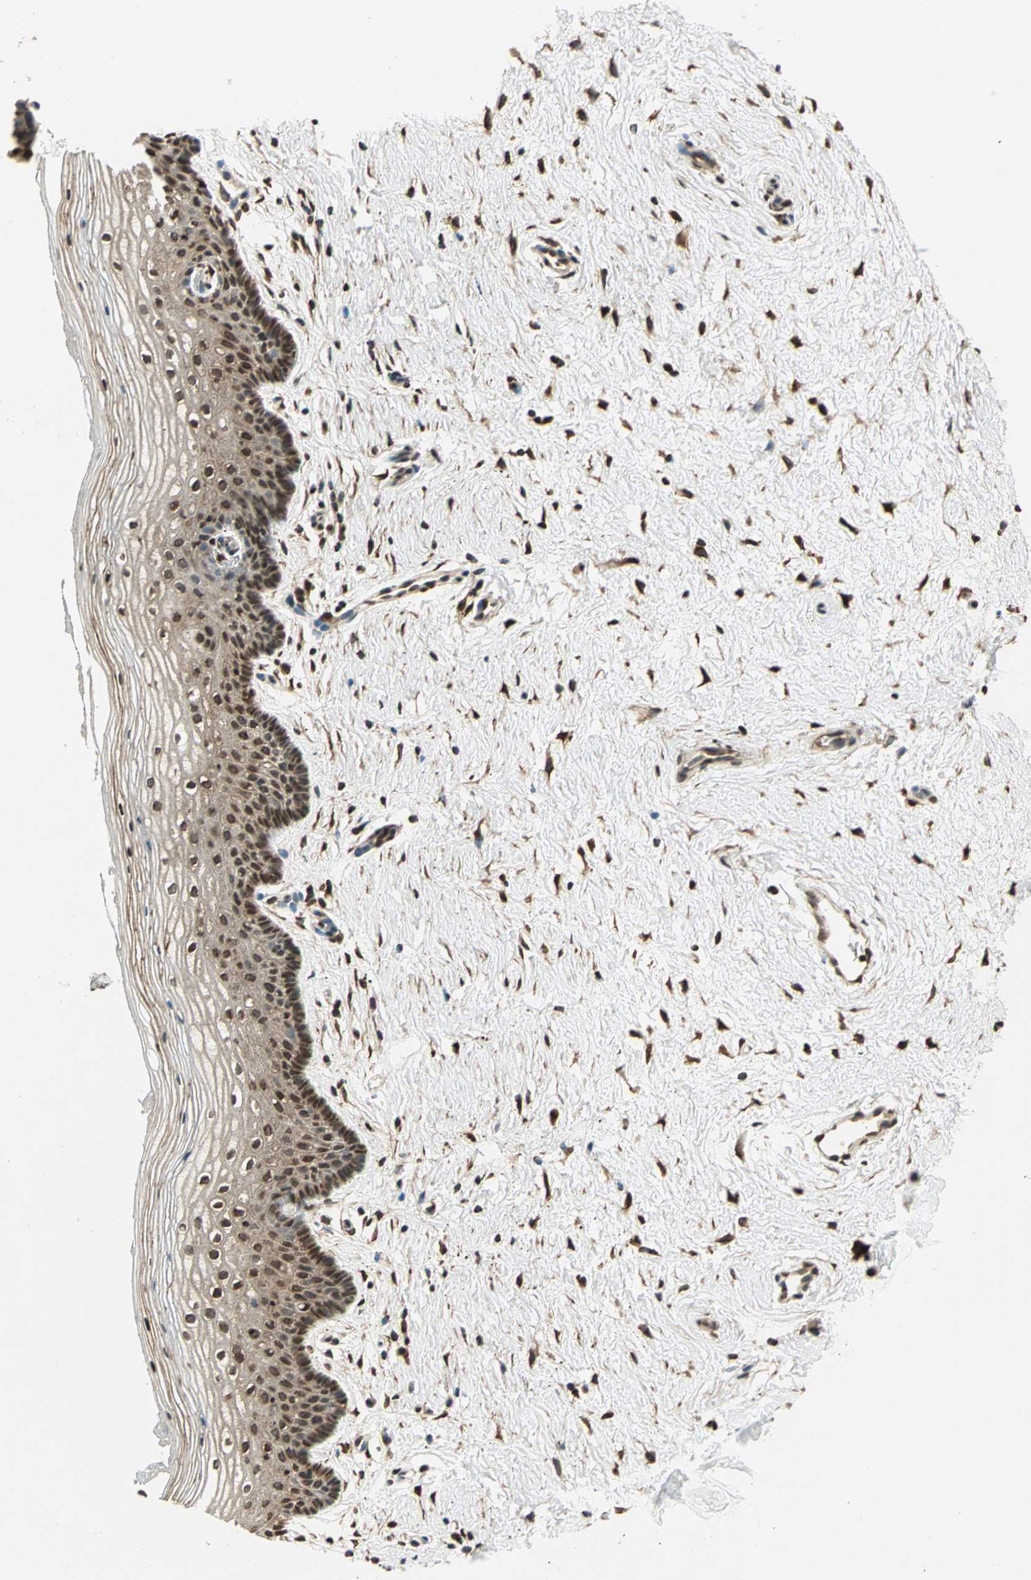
{"staining": {"intensity": "moderate", "quantity": "25%-75%", "location": "cytoplasmic/membranous"}, "tissue": "vagina", "cell_type": "Squamous epithelial cells", "image_type": "normal", "snomed": [{"axis": "morphology", "description": "Normal tissue, NOS"}, {"axis": "topography", "description": "Vagina"}], "caption": "The image exhibits immunohistochemical staining of benign vagina. There is moderate cytoplasmic/membranous expression is present in about 25%-75% of squamous epithelial cells.", "gene": "LGALS3", "patient": {"sex": "female", "age": 46}}